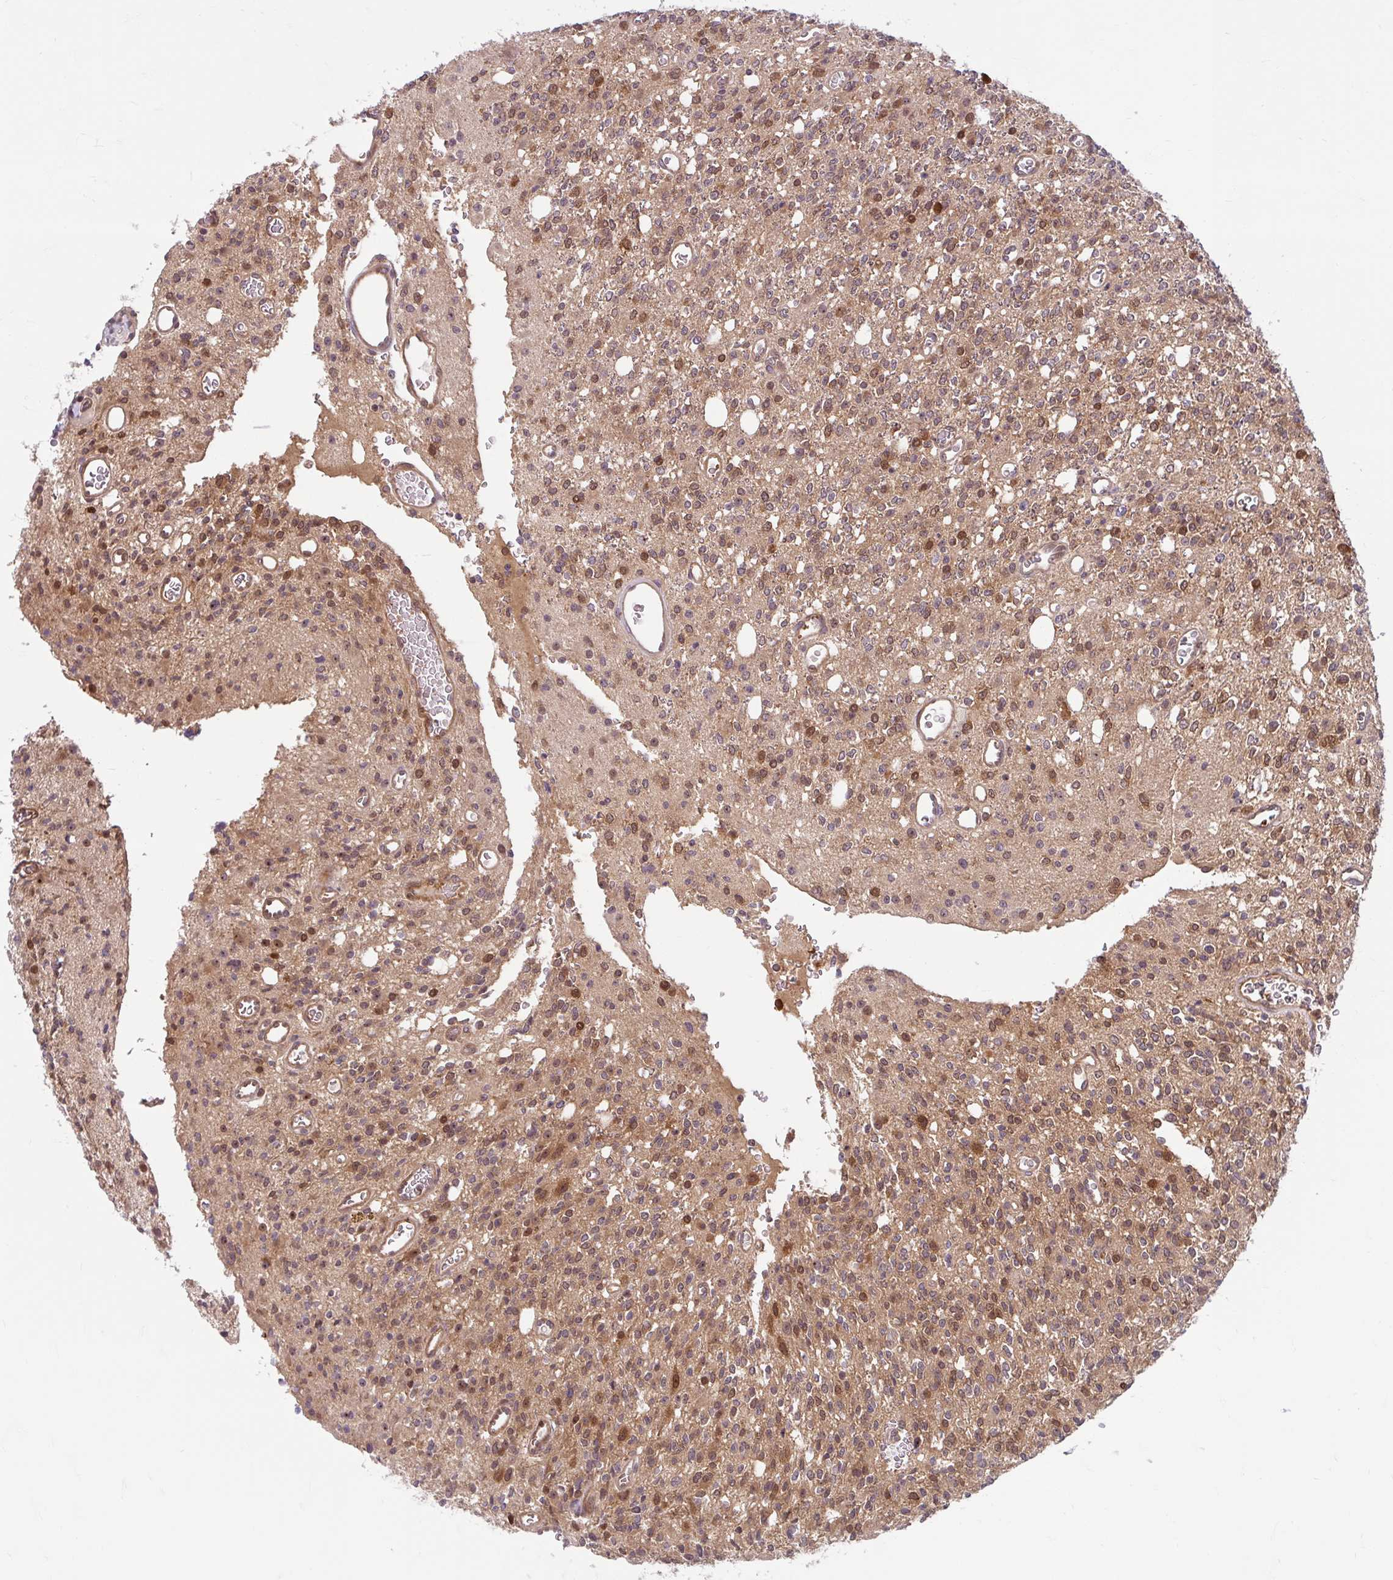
{"staining": {"intensity": "strong", "quantity": "25%-75%", "location": "cytoplasmic/membranous,nuclear"}, "tissue": "glioma", "cell_type": "Tumor cells", "image_type": "cancer", "snomed": [{"axis": "morphology", "description": "Glioma, malignant, High grade"}, {"axis": "topography", "description": "Brain"}], "caption": "Human malignant glioma (high-grade) stained with a brown dye reveals strong cytoplasmic/membranous and nuclear positive expression in approximately 25%-75% of tumor cells.", "gene": "HMBS", "patient": {"sex": "male", "age": 34}}